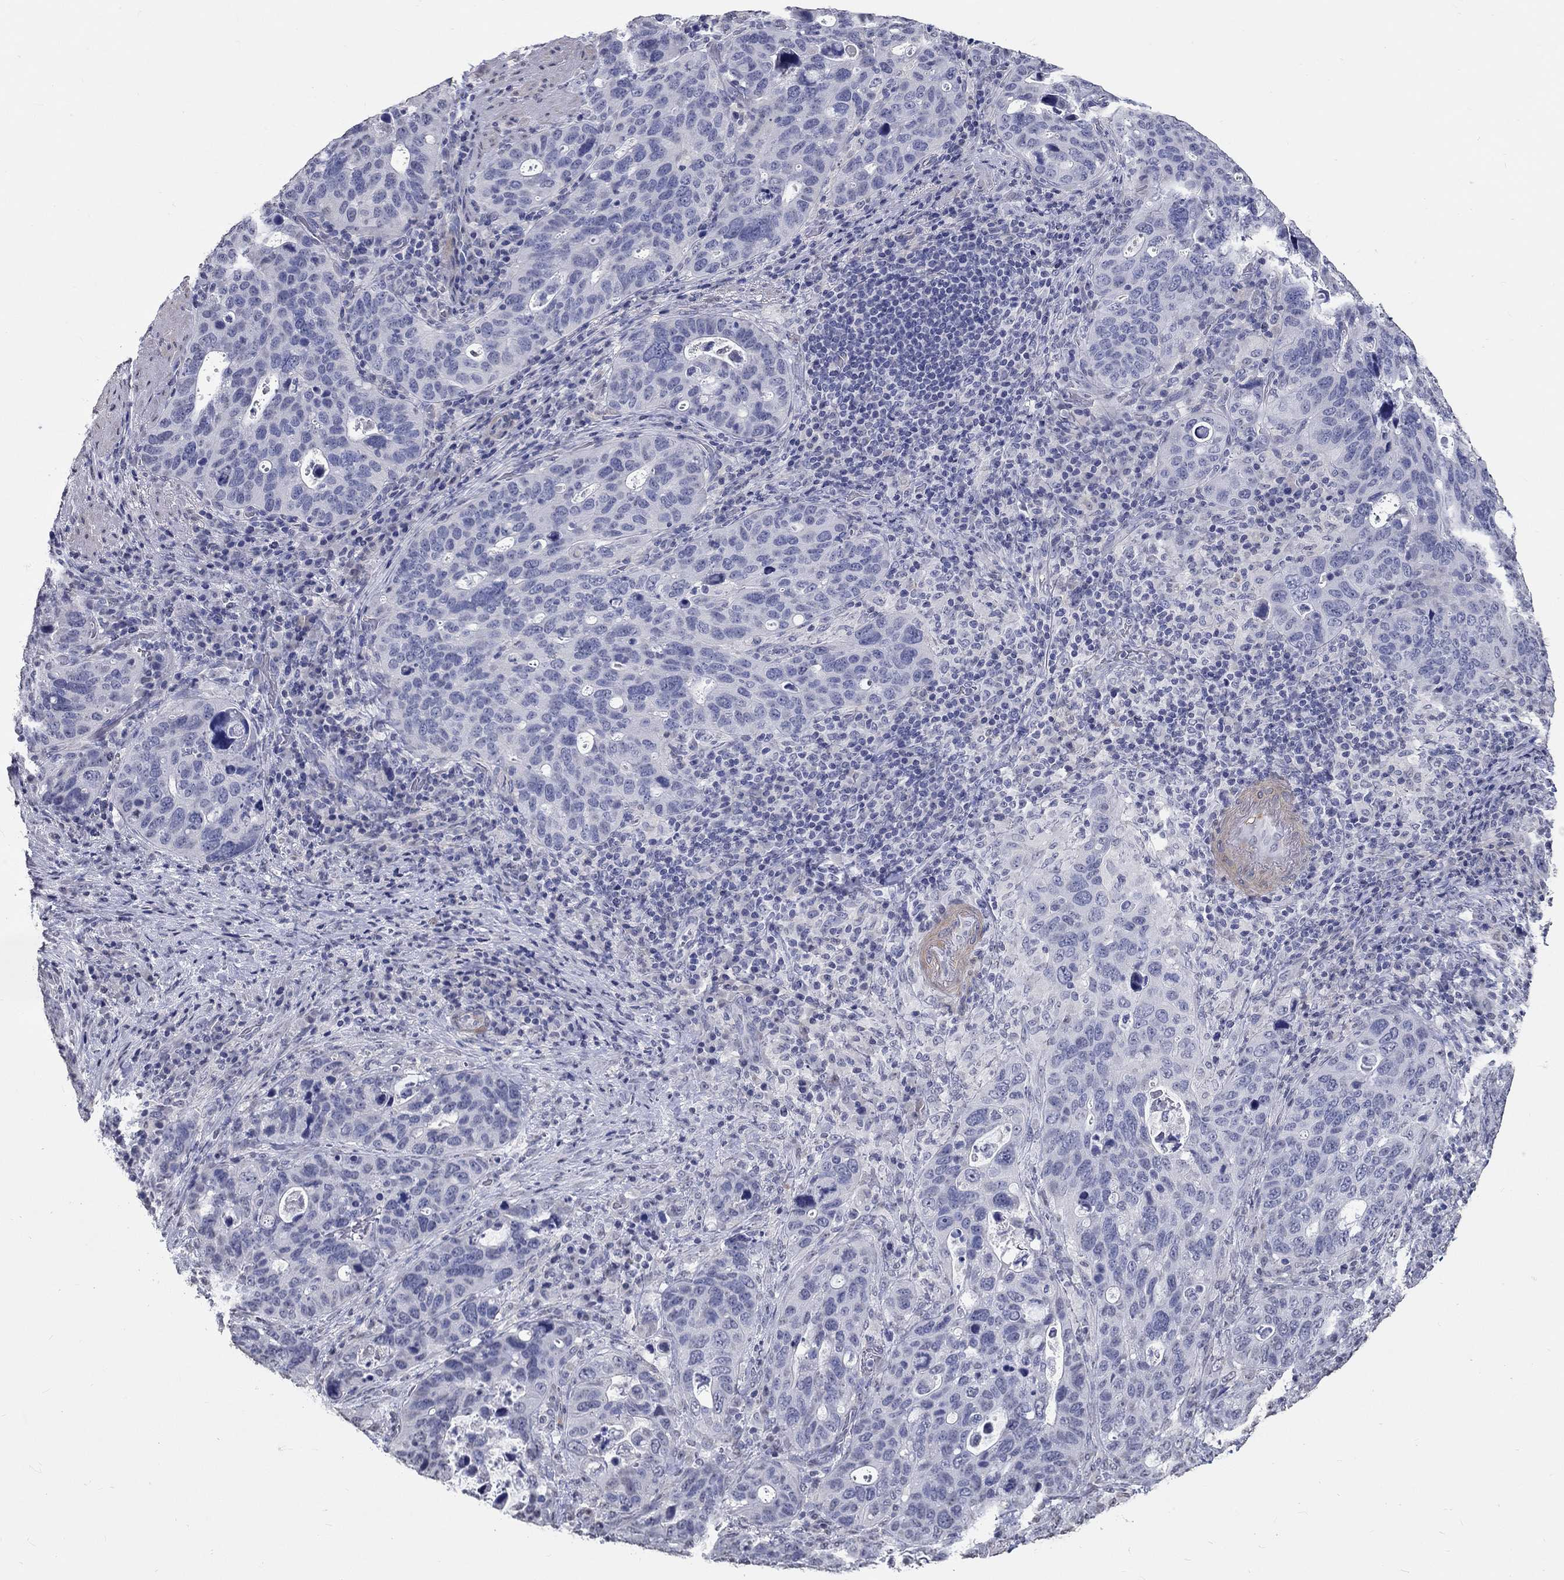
{"staining": {"intensity": "negative", "quantity": "none", "location": "none"}, "tissue": "stomach cancer", "cell_type": "Tumor cells", "image_type": "cancer", "snomed": [{"axis": "morphology", "description": "Adenocarcinoma, NOS"}, {"axis": "topography", "description": "Stomach"}], "caption": "Immunohistochemistry (IHC) image of neoplastic tissue: stomach adenocarcinoma stained with DAB (3,3'-diaminobenzidine) reveals no significant protein staining in tumor cells.", "gene": "PDE1B", "patient": {"sex": "male", "age": 54}}